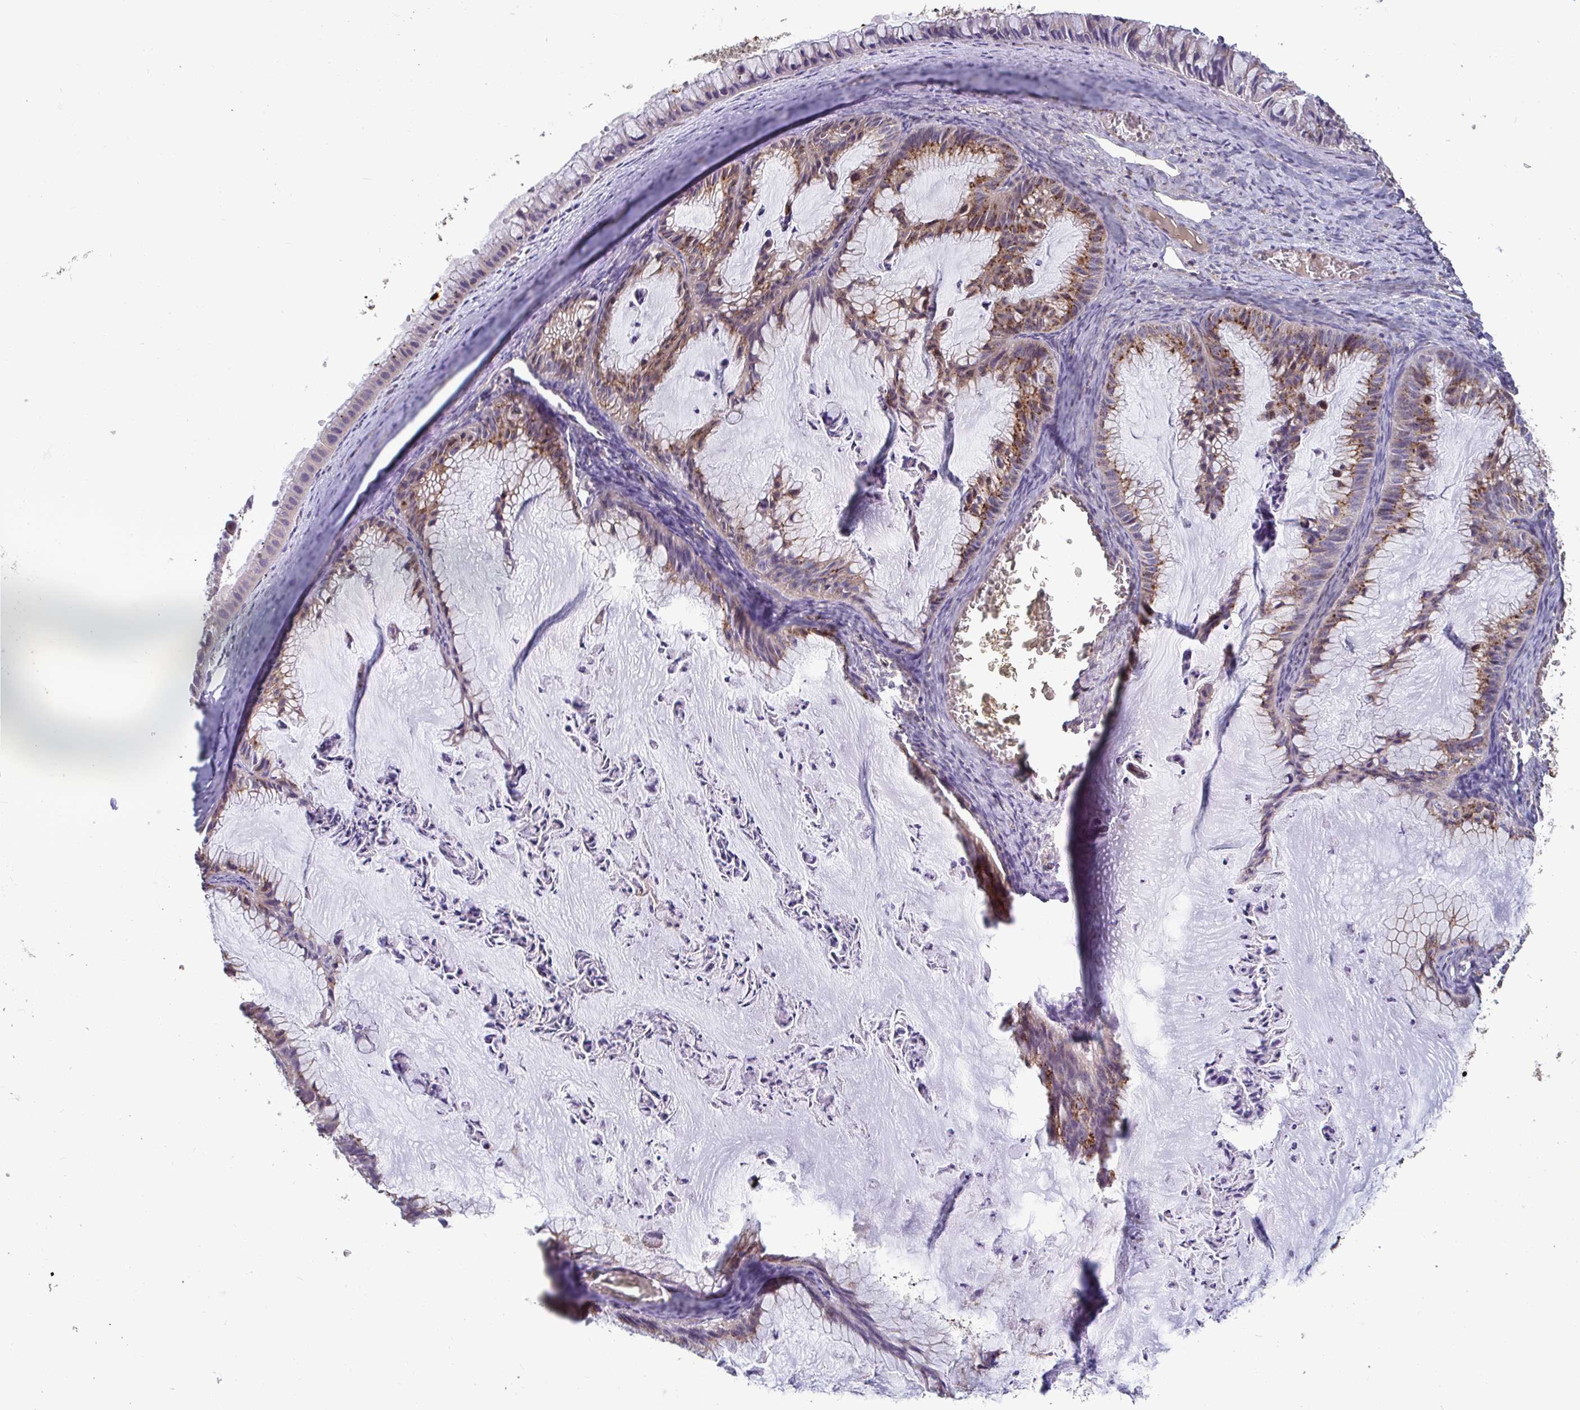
{"staining": {"intensity": "moderate", "quantity": ">75%", "location": "cytoplasmic/membranous"}, "tissue": "ovarian cancer", "cell_type": "Tumor cells", "image_type": "cancer", "snomed": [{"axis": "morphology", "description": "Cystadenocarcinoma, mucinous, NOS"}, {"axis": "topography", "description": "Ovary"}], "caption": "A medium amount of moderate cytoplasmic/membranous staining is appreciated in about >75% of tumor cells in mucinous cystadenocarcinoma (ovarian) tissue.", "gene": "SPRY1", "patient": {"sex": "female", "age": 72}}